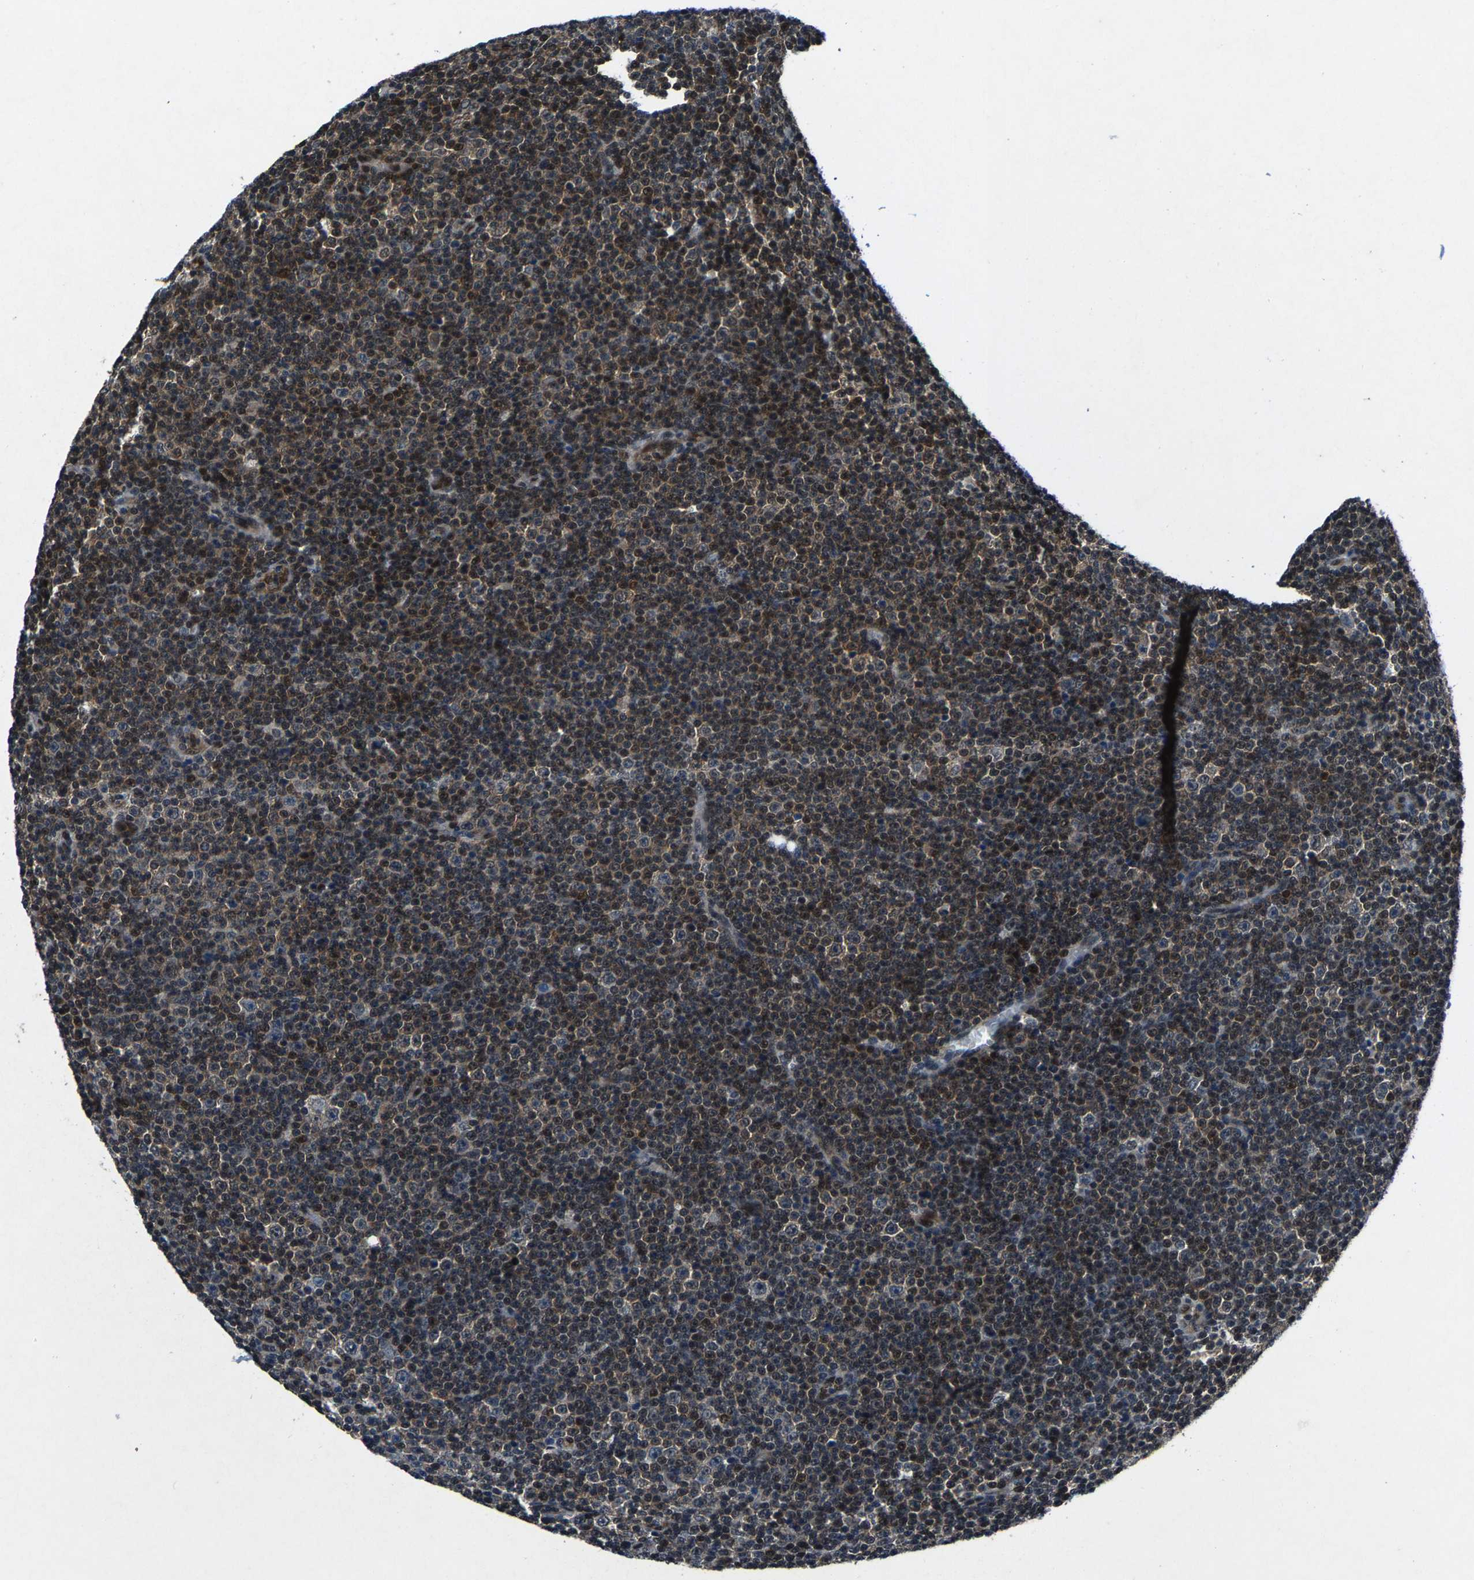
{"staining": {"intensity": "strong", "quantity": ">75%", "location": "cytoplasmic/membranous,nuclear"}, "tissue": "lymphoma", "cell_type": "Tumor cells", "image_type": "cancer", "snomed": [{"axis": "morphology", "description": "Malignant lymphoma, non-Hodgkin's type, Low grade"}, {"axis": "topography", "description": "Lymph node"}], "caption": "Malignant lymphoma, non-Hodgkin's type (low-grade) stained with immunohistochemistry displays strong cytoplasmic/membranous and nuclear positivity in approximately >75% of tumor cells. The protein is shown in brown color, while the nuclei are stained blue.", "gene": "ATXN3", "patient": {"sex": "female", "age": 67}}